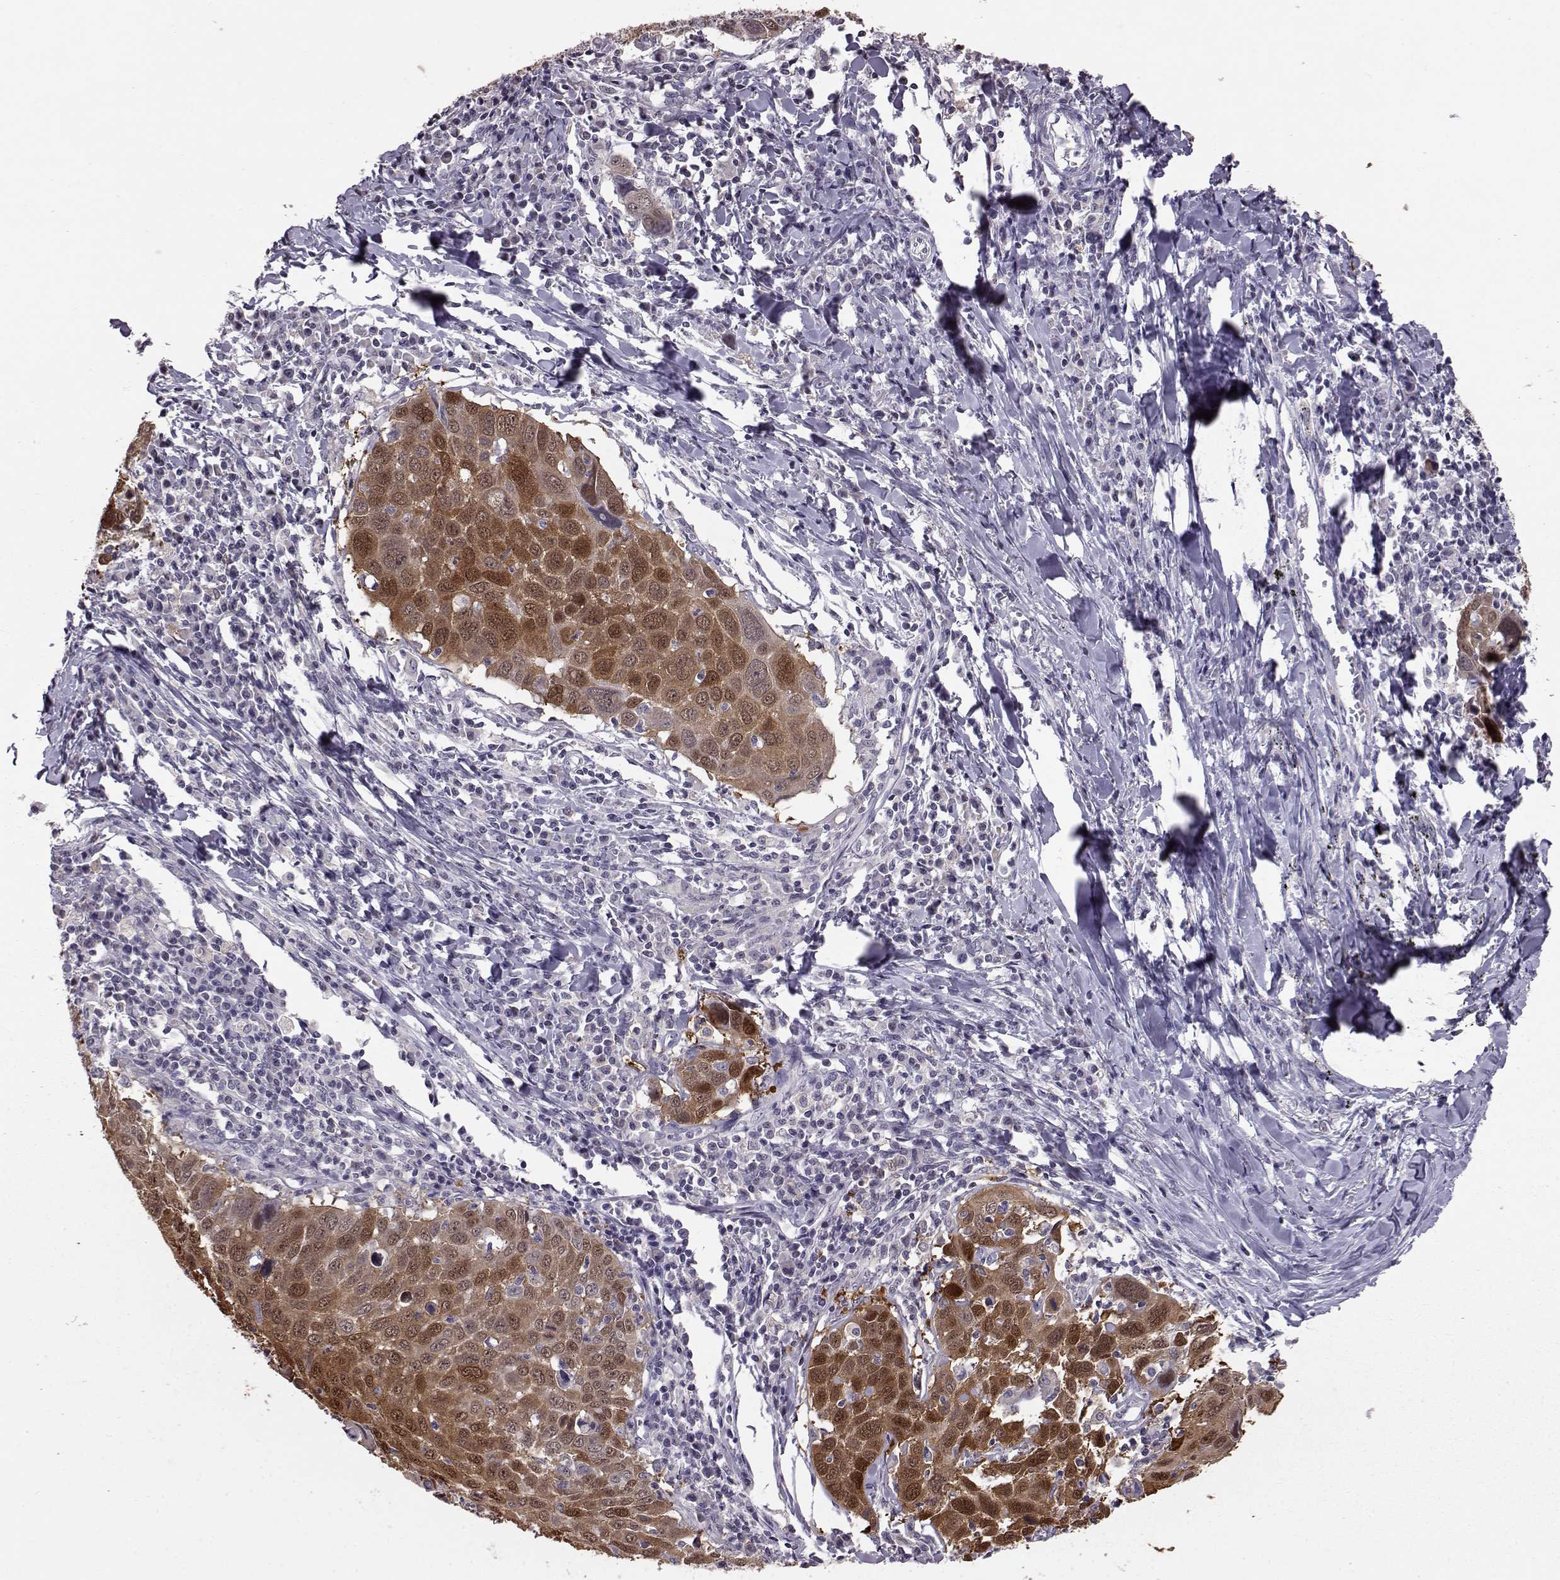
{"staining": {"intensity": "moderate", "quantity": ">75%", "location": "cytoplasmic/membranous,nuclear"}, "tissue": "lung cancer", "cell_type": "Tumor cells", "image_type": "cancer", "snomed": [{"axis": "morphology", "description": "Squamous cell carcinoma, NOS"}, {"axis": "topography", "description": "Lung"}], "caption": "Tumor cells reveal moderate cytoplasmic/membranous and nuclear expression in approximately >75% of cells in squamous cell carcinoma (lung). (Brightfield microscopy of DAB IHC at high magnification).", "gene": "ALDH3A1", "patient": {"sex": "male", "age": 57}}